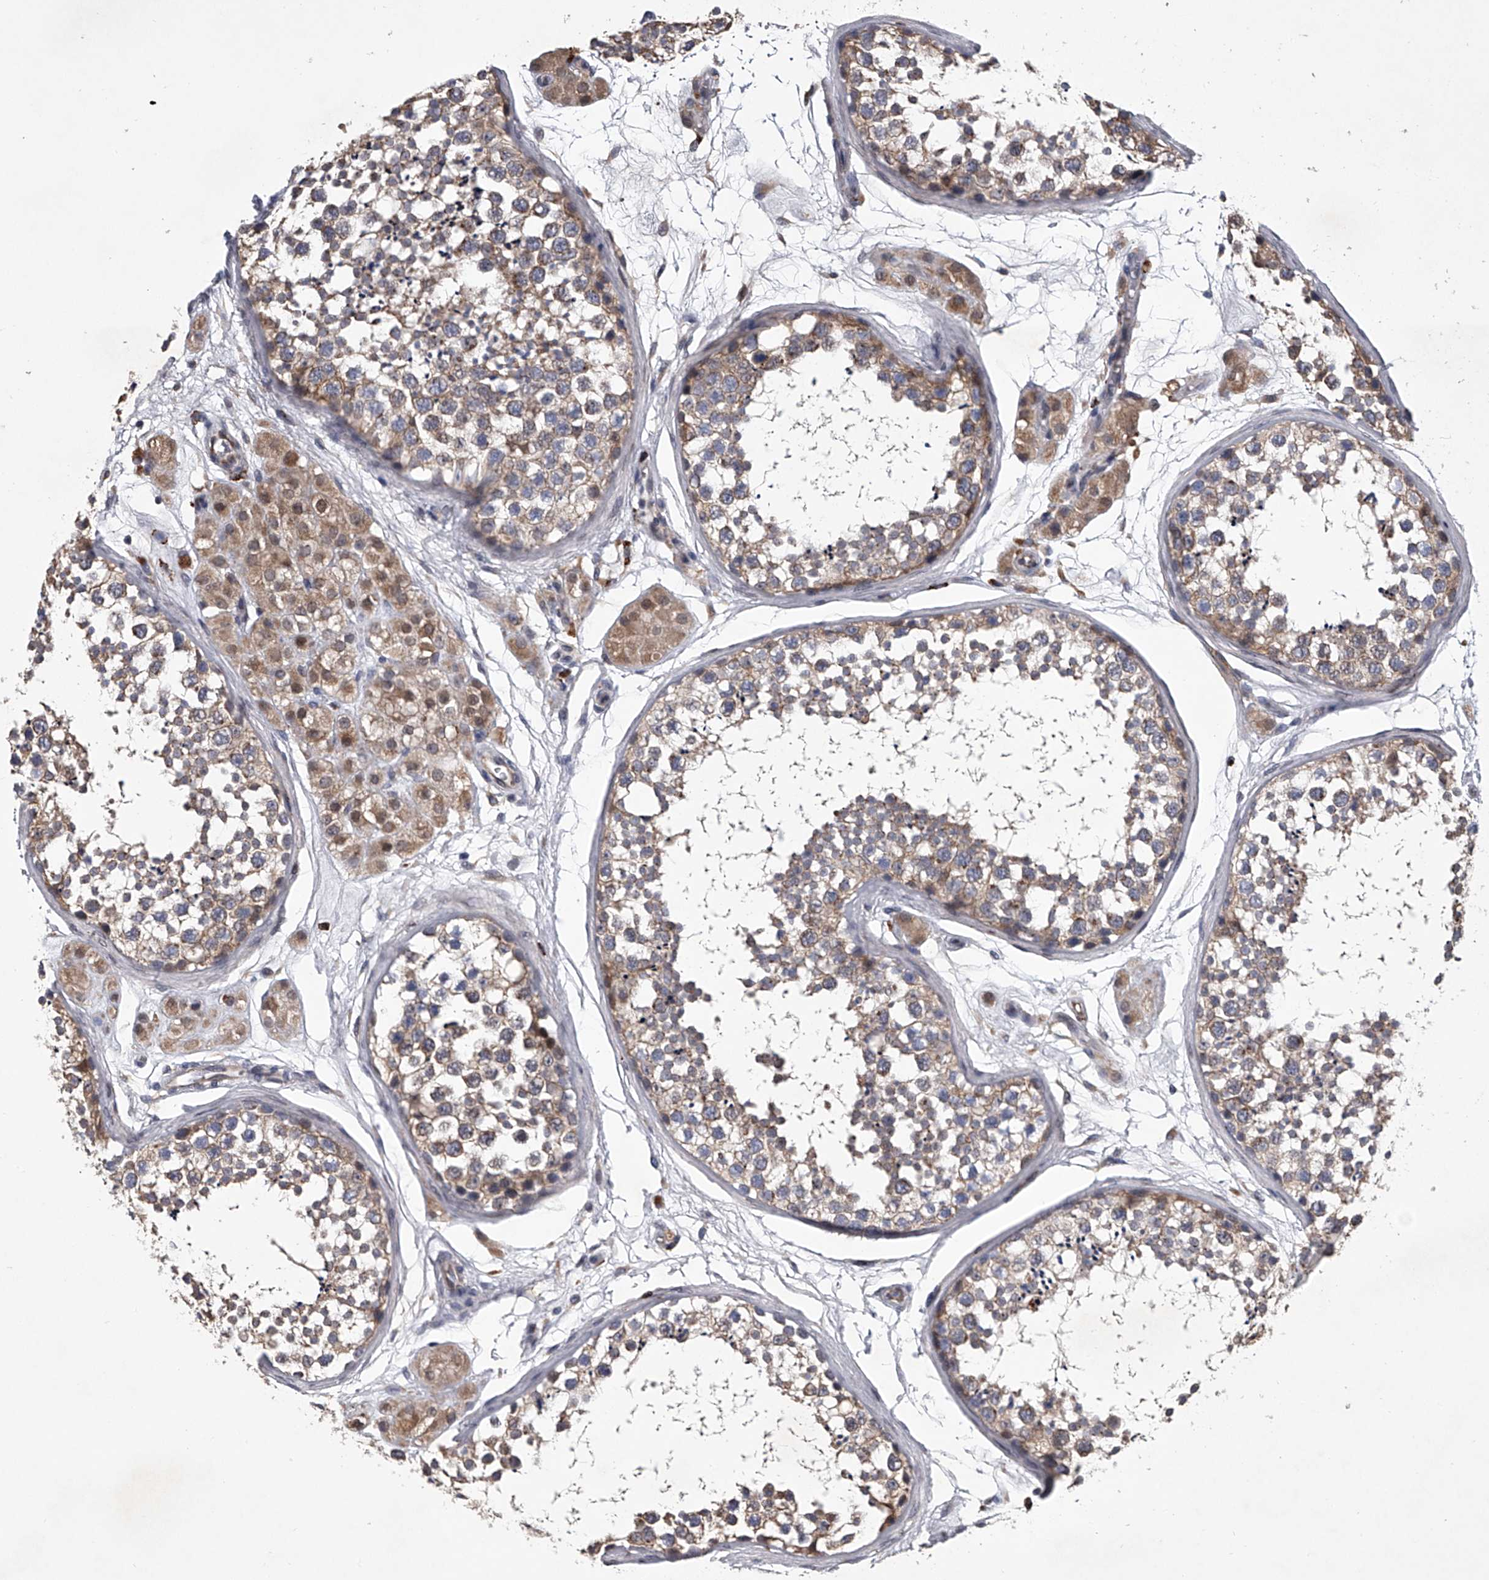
{"staining": {"intensity": "moderate", "quantity": ">75%", "location": "cytoplasmic/membranous"}, "tissue": "testis", "cell_type": "Cells in seminiferous ducts", "image_type": "normal", "snomed": [{"axis": "morphology", "description": "Normal tissue, NOS"}, {"axis": "topography", "description": "Testis"}], "caption": "Moderate cytoplasmic/membranous expression is present in approximately >75% of cells in seminiferous ducts in benign testis. (DAB (3,3'-diaminobenzidine) = brown stain, brightfield microscopy at high magnification).", "gene": "TRIM8", "patient": {"sex": "male", "age": 56}}